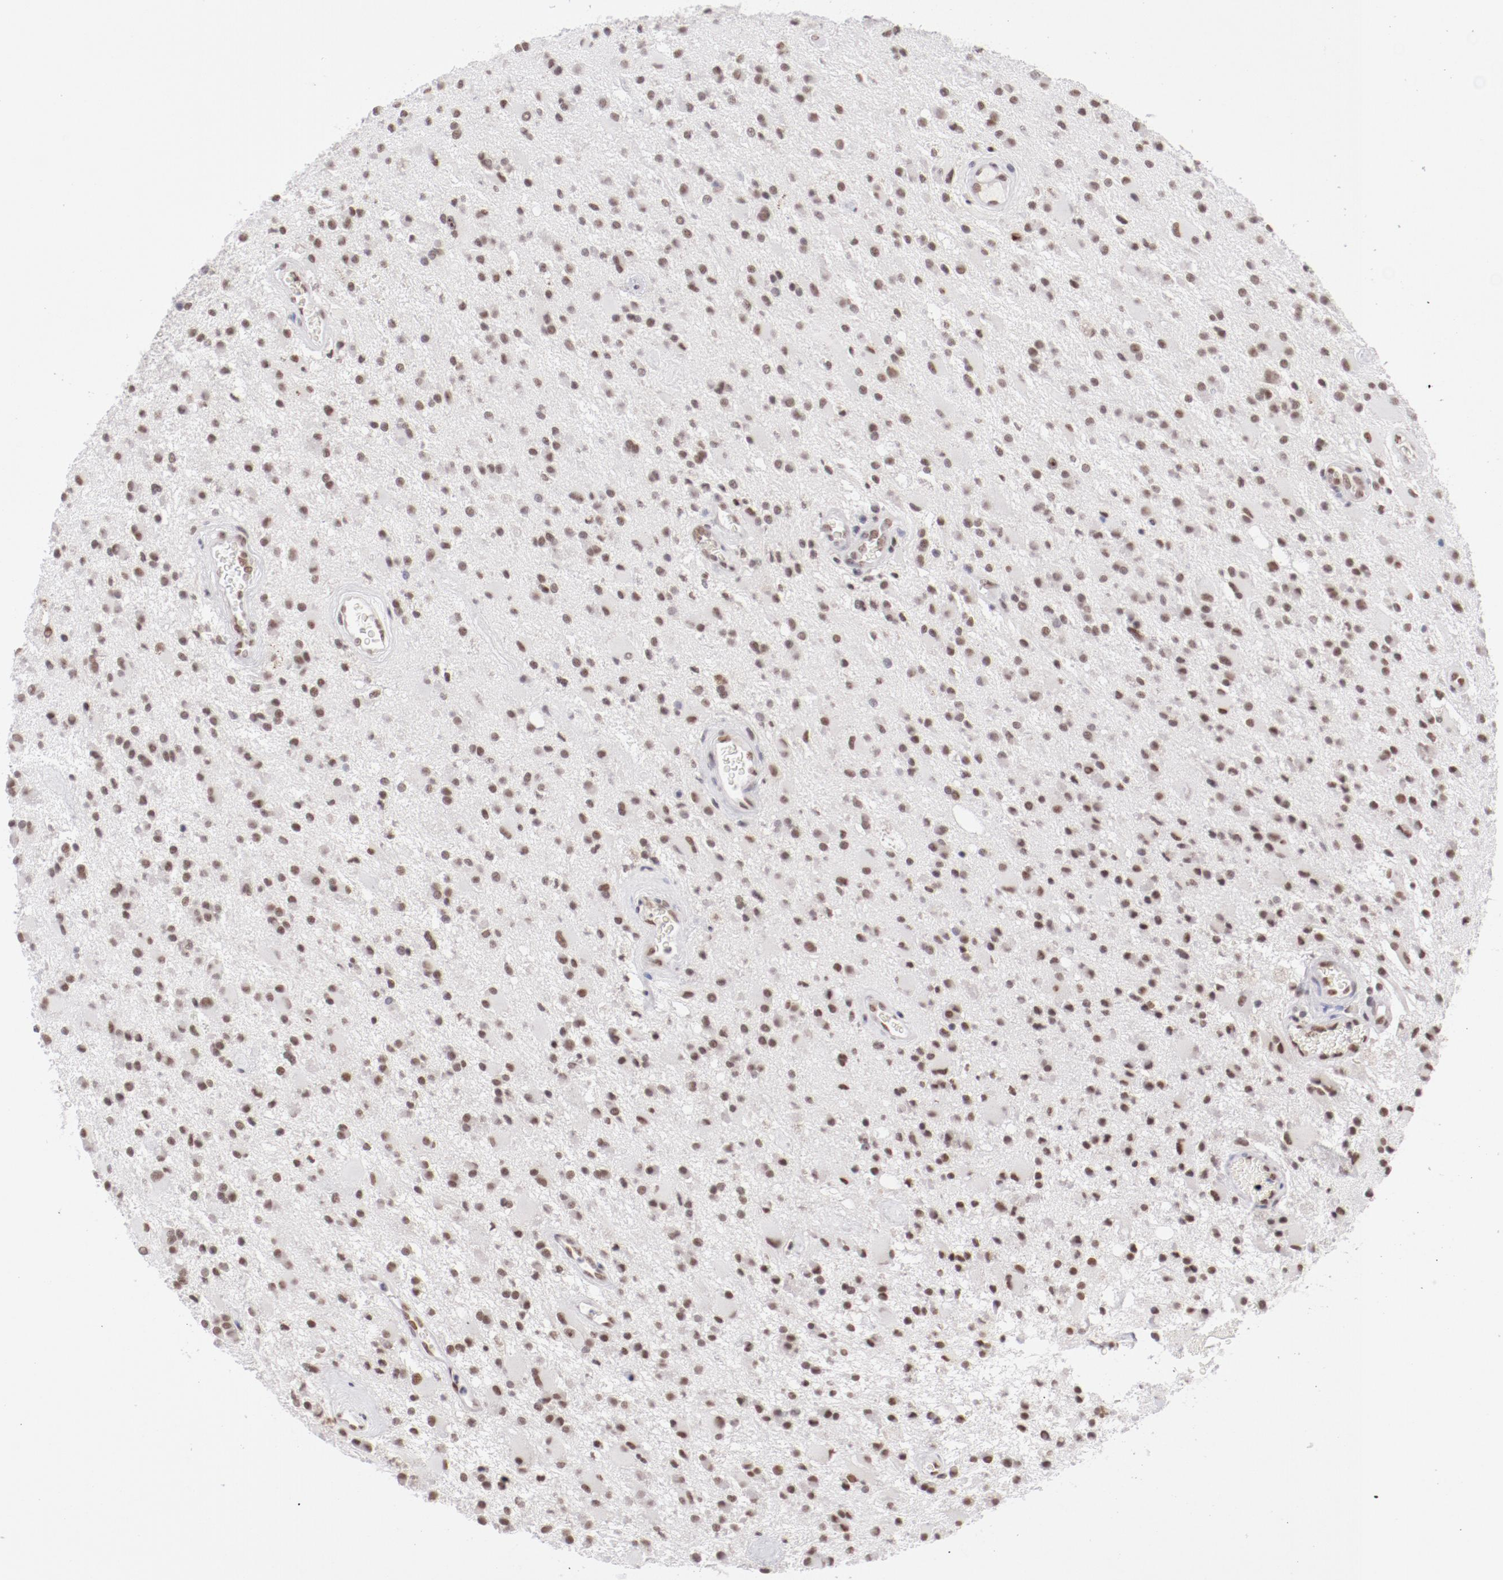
{"staining": {"intensity": "moderate", "quantity": ">75%", "location": "nuclear"}, "tissue": "glioma", "cell_type": "Tumor cells", "image_type": "cancer", "snomed": [{"axis": "morphology", "description": "Glioma, malignant, Low grade"}, {"axis": "topography", "description": "Brain"}], "caption": "The micrograph shows staining of glioma, revealing moderate nuclear protein positivity (brown color) within tumor cells. (Stains: DAB (3,3'-diaminobenzidine) in brown, nuclei in blue, Microscopy: brightfield microscopy at high magnification).", "gene": "TFAP4", "patient": {"sex": "male", "age": 58}}